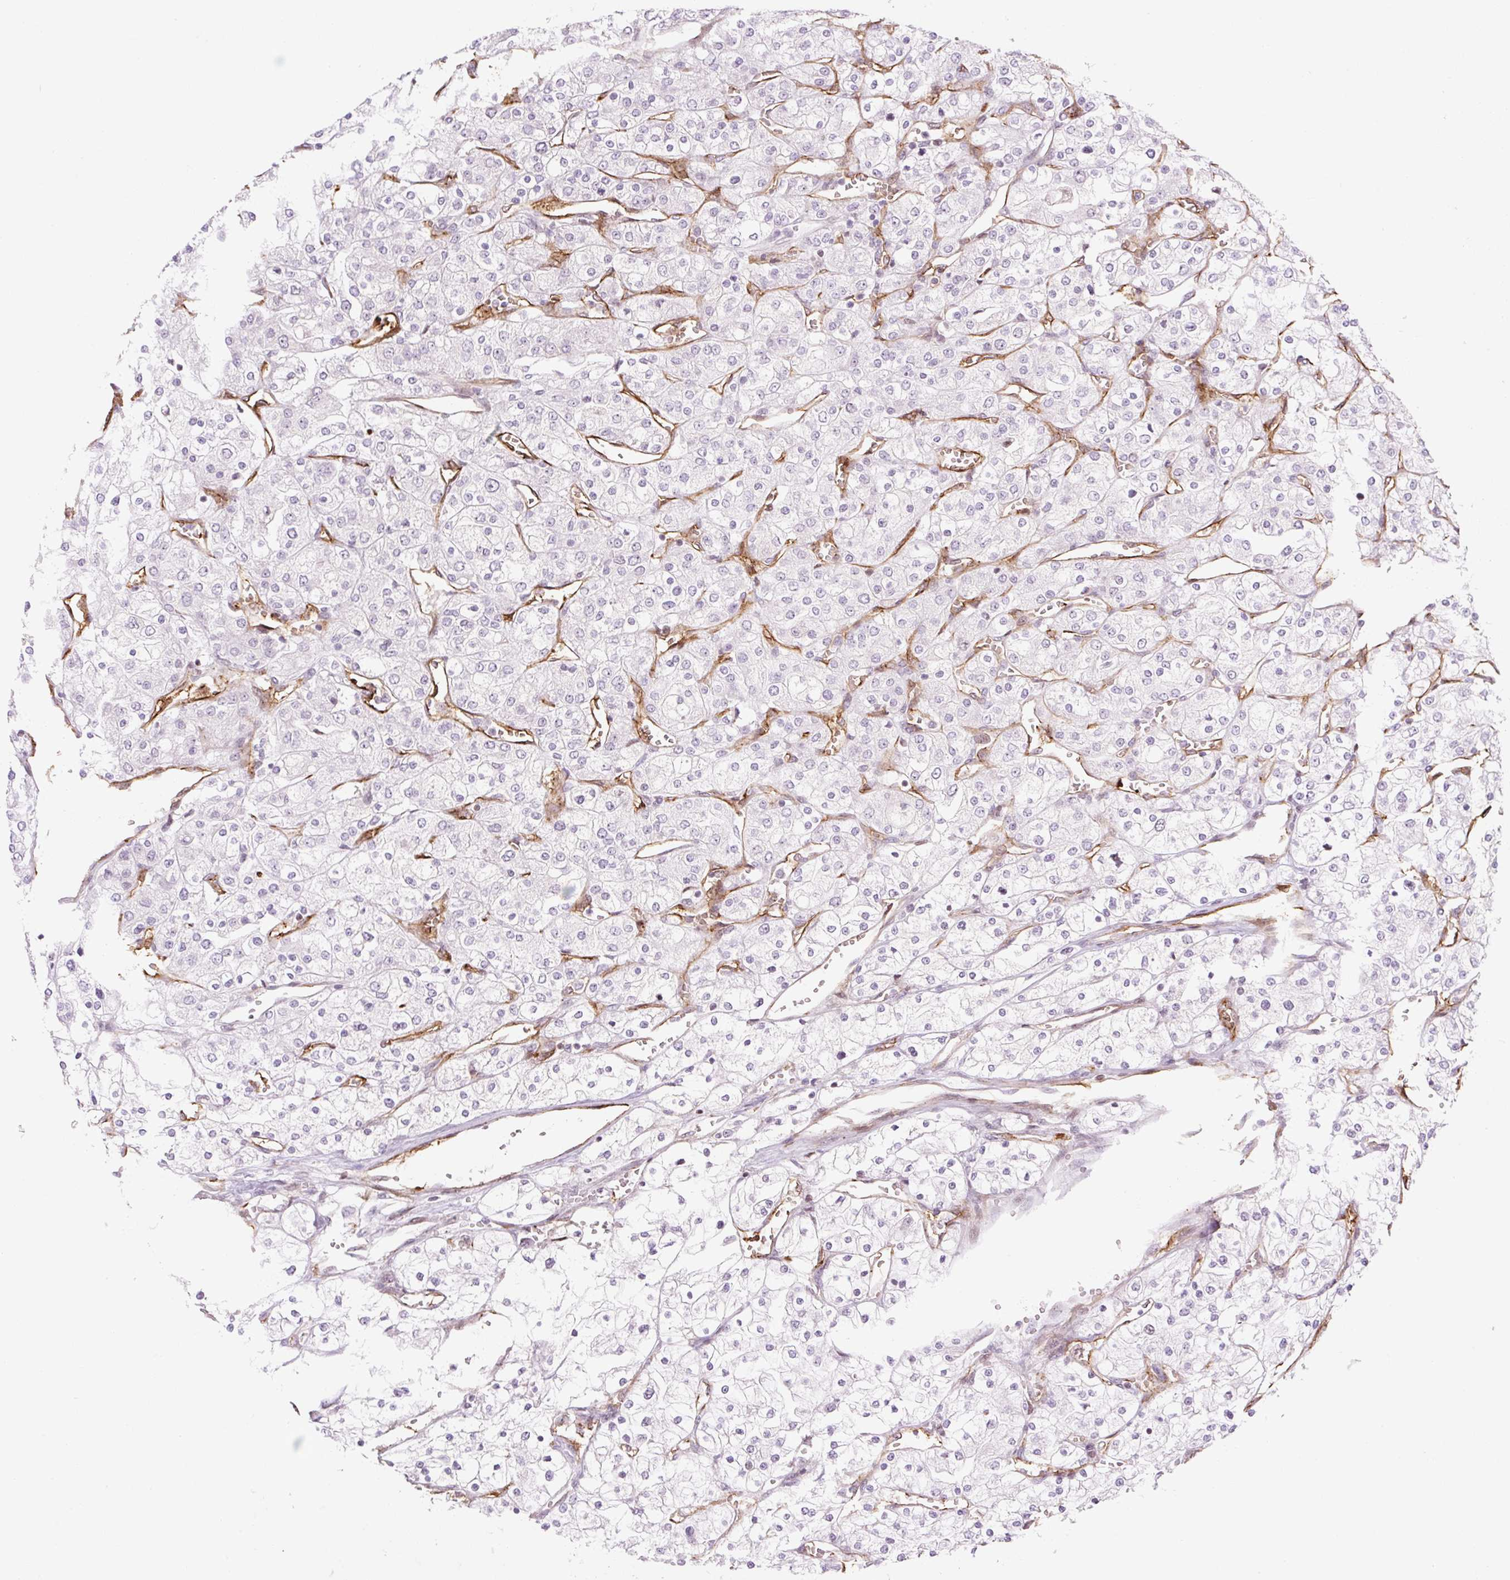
{"staining": {"intensity": "negative", "quantity": "none", "location": "none"}, "tissue": "renal cancer", "cell_type": "Tumor cells", "image_type": "cancer", "snomed": [{"axis": "morphology", "description": "Adenocarcinoma, NOS"}, {"axis": "topography", "description": "Kidney"}], "caption": "Immunohistochemical staining of adenocarcinoma (renal) reveals no significant expression in tumor cells.", "gene": "ZNF417", "patient": {"sex": "male", "age": 80}}